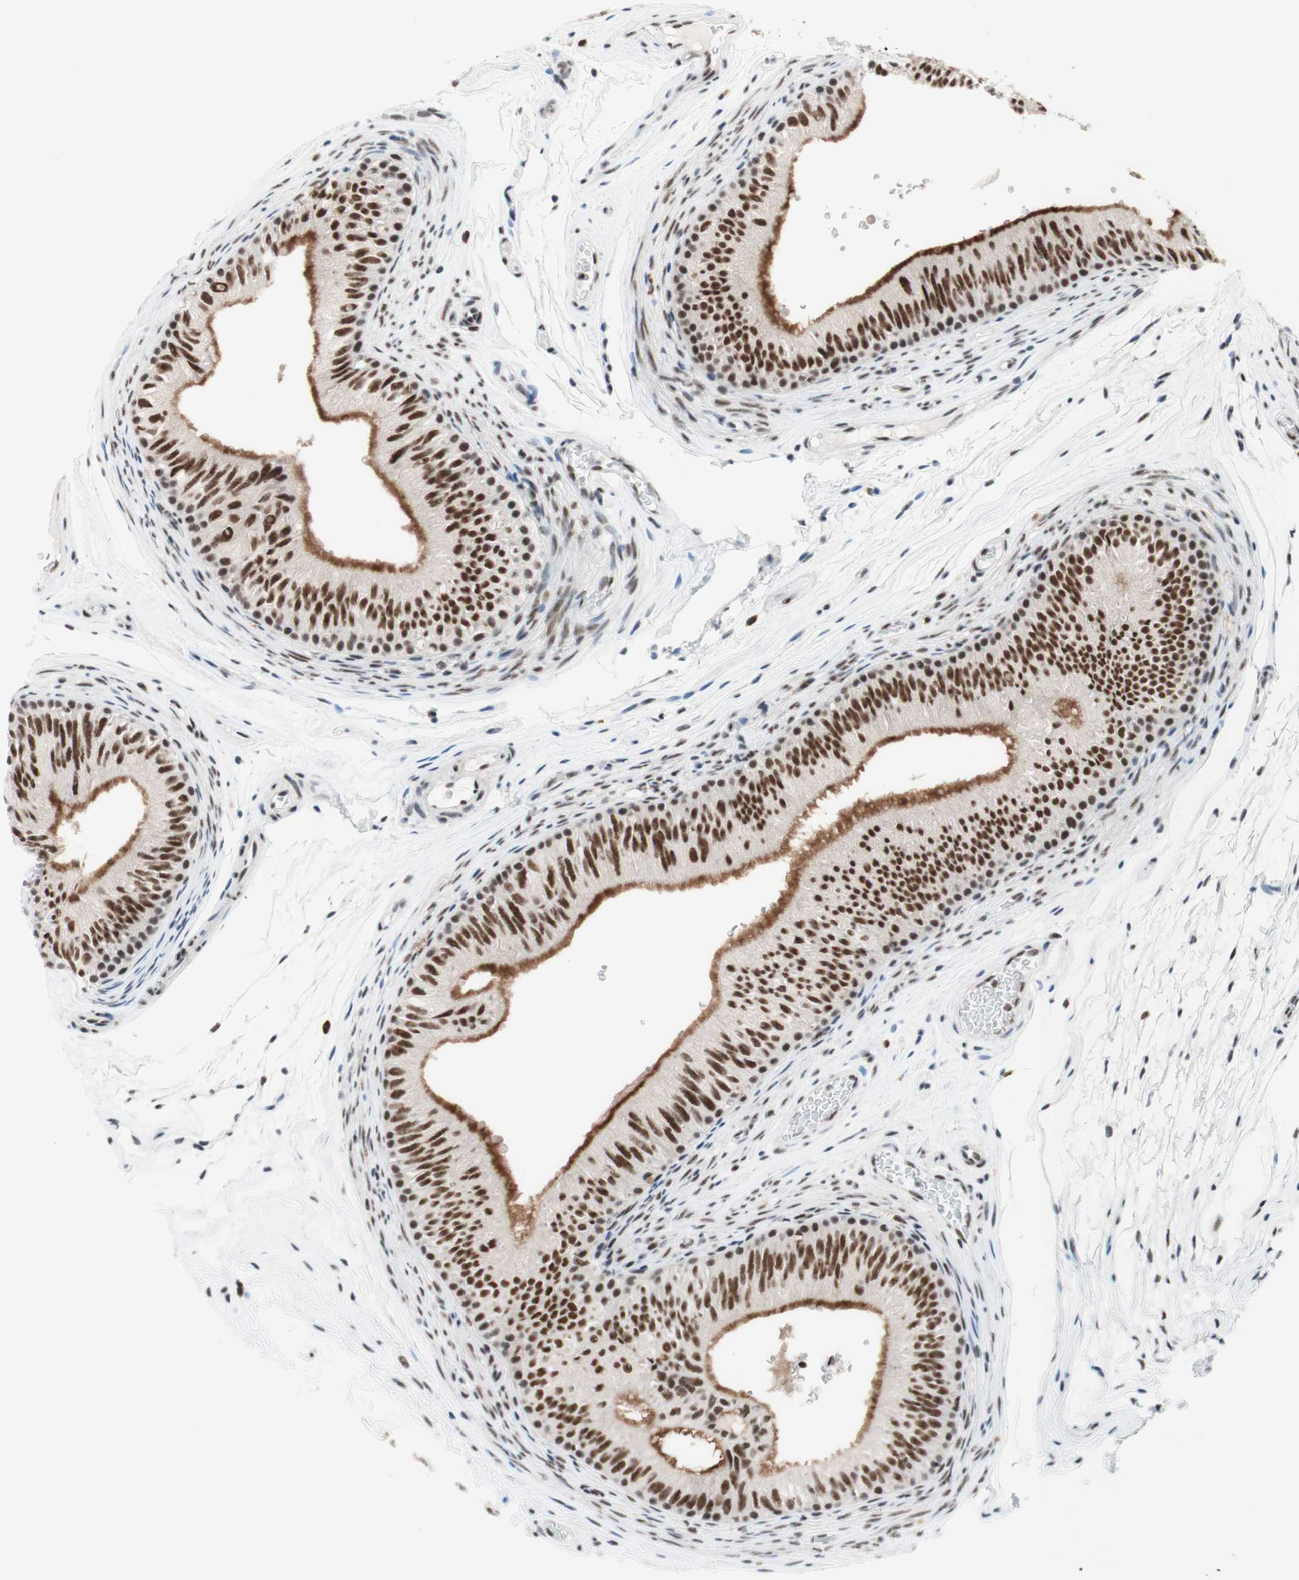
{"staining": {"intensity": "strong", "quantity": ">75%", "location": "cytoplasmic/membranous,nuclear"}, "tissue": "epididymis", "cell_type": "Glandular cells", "image_type": "normal", "snomed": [{"axis": "morphology", "description": "Normal tissue, NOS"}, {"axis": "topography", "description": "Epididymis"}], "caption": "Immunohistochemistry image of normal epididymis: epididymis stained using immunohistochemistry (IHC) reveals high levels of strong protein expression localized specifically in the cytoplasmic/membranous,nuclear of glandular cells, appearing as a cytoplasmic/membranous,nuclear brown color.", "gene": "PRPF19", "patient": {"sex": "male", "age": 36}}